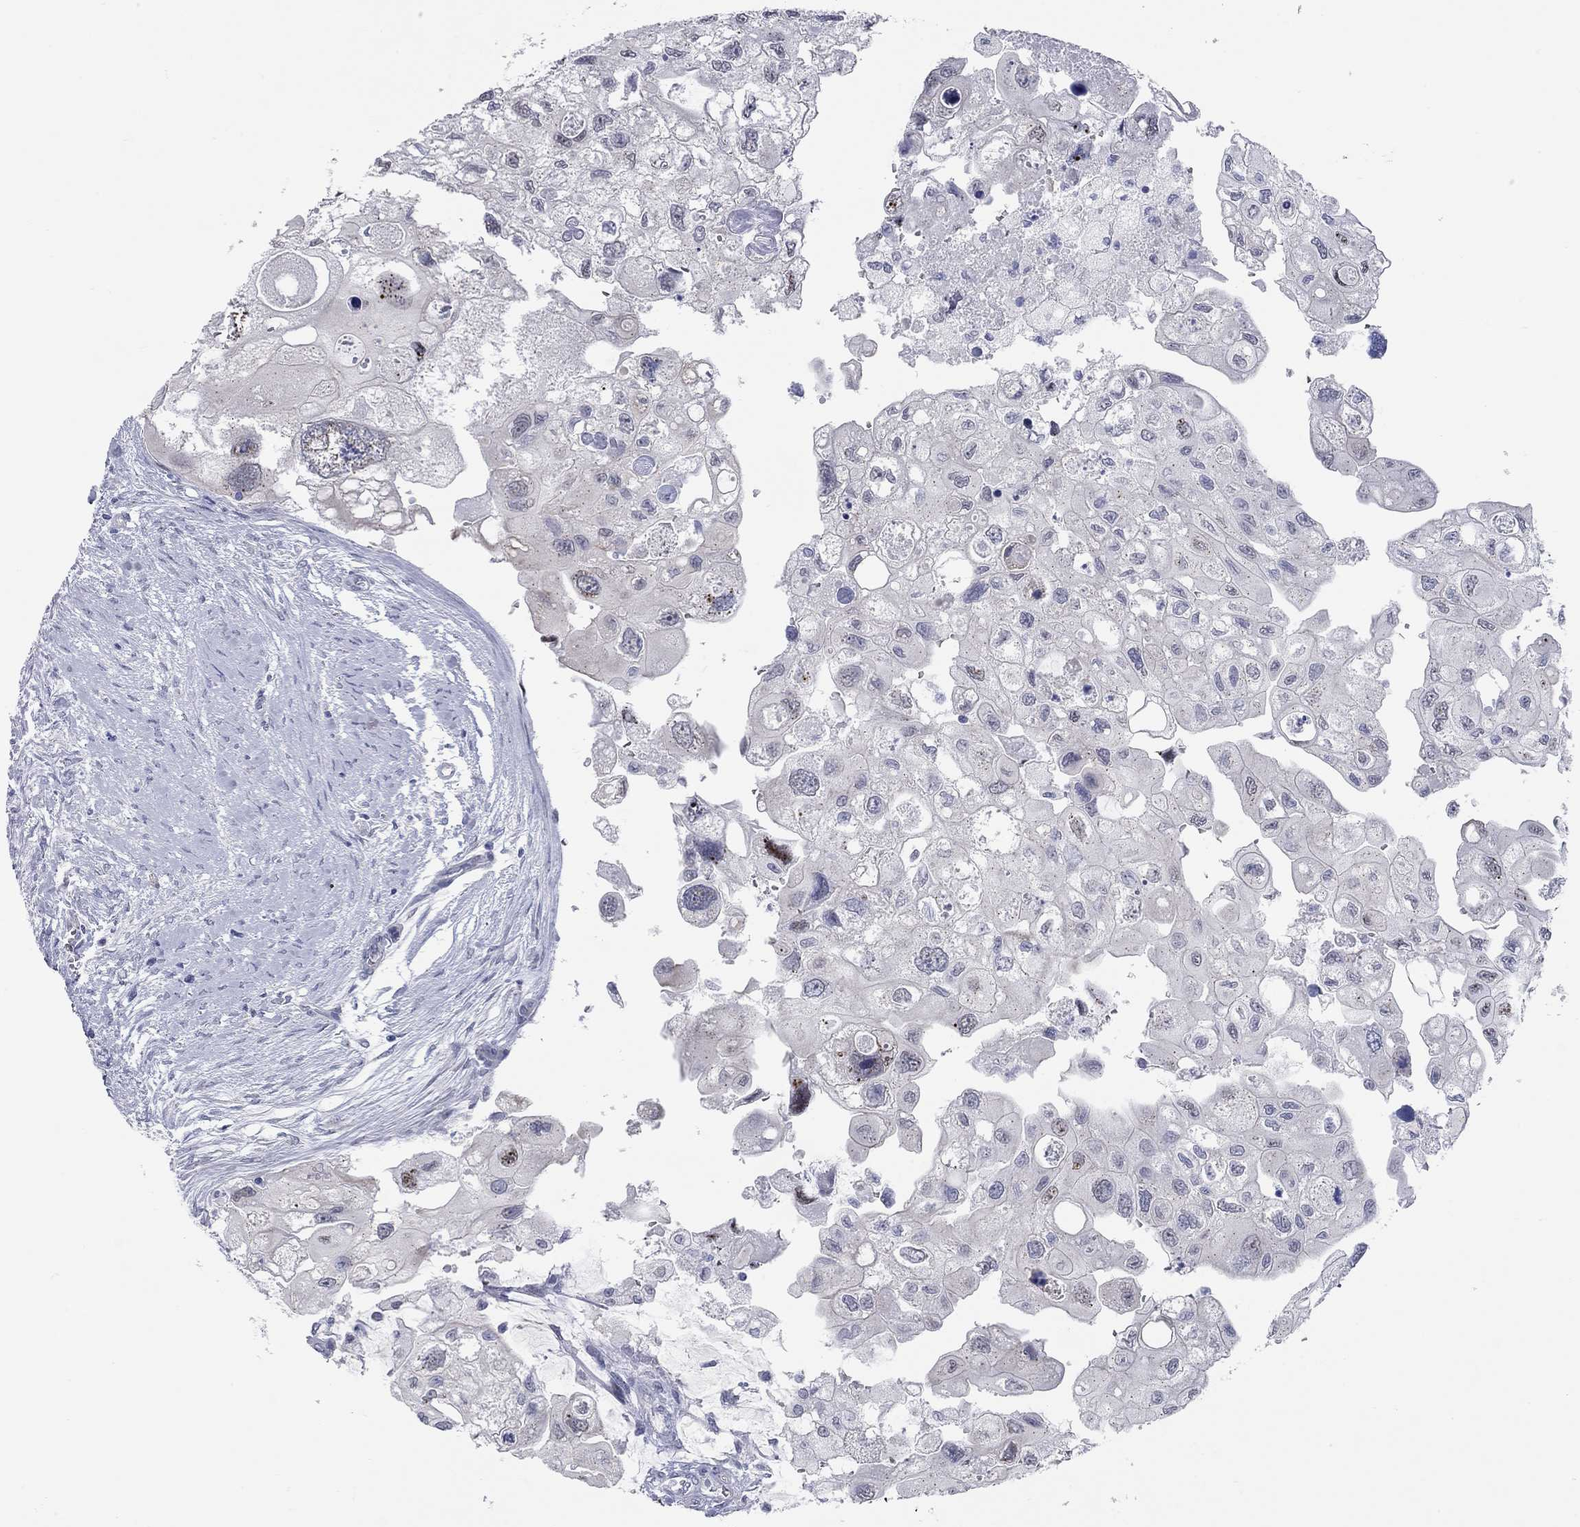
{"staining": {"intensity": "moderate", "quantity": "<25%", "location": "nuclear"}, "tissue": "urothelial cancer", "cell_type": "Tumor cells", "image_type": "cancer", "snomed": [{"axis": "morphology", "description": "Urothelial carcinoma, High grade"}, {"axis": "topography", "description": "Urinary bladder"}], "caption": "There is low levels of moderate nuclear staining in tumor cells of high-grade urothelial carcinoma, as demonstrated by immunohistochemical staining (brown color).", "gene": "WASF3", "patient": {"sex": "male", "age": 59}}